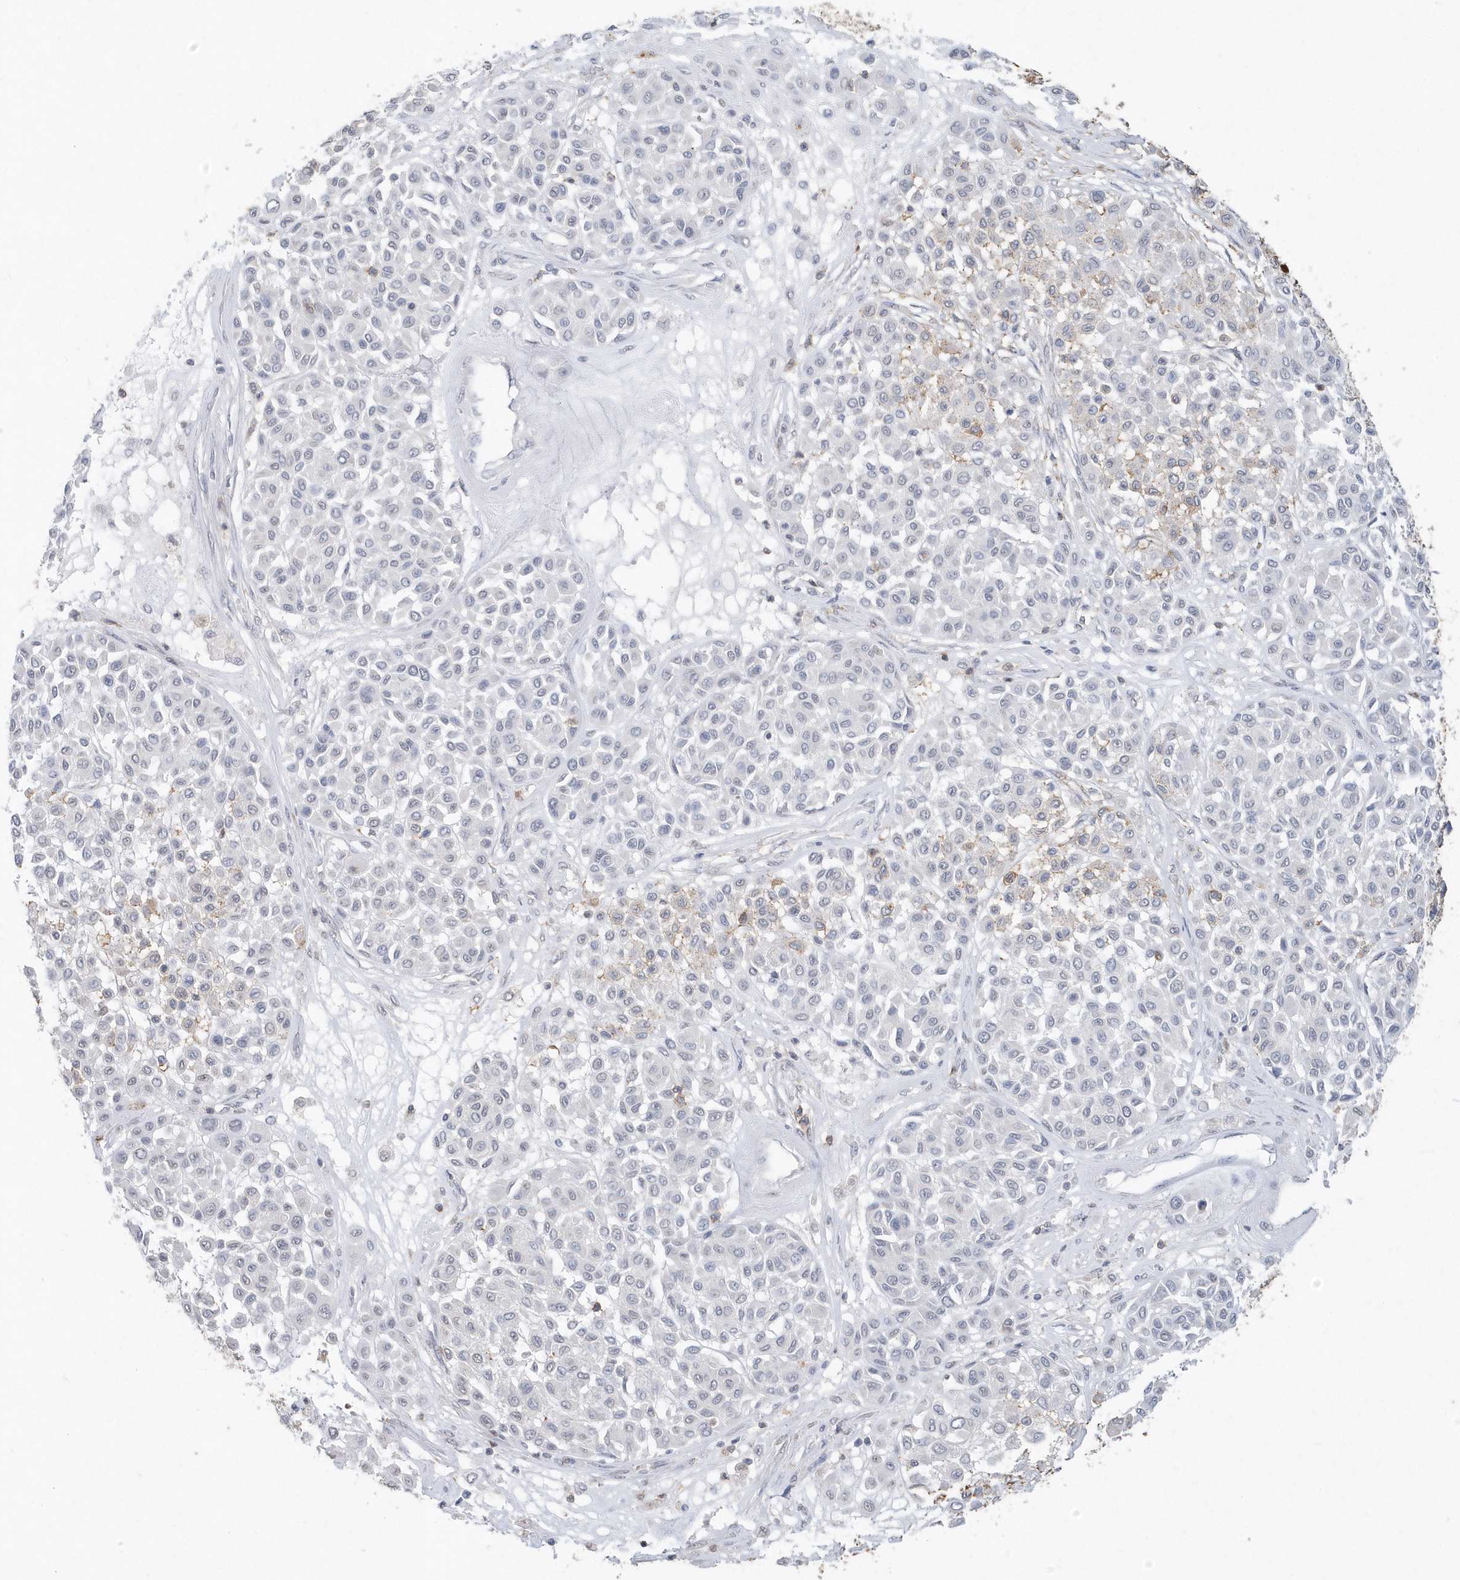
{"staining": {"intensity": "negative", "quantity": "none", "location": "none"}, "tissue": "melanoma", "cell_type": "Tumor cells", "image_type": "cancer", "snomed": [{"axis": "morphology", "description": "Malignant melanoma, Metastatic site"}, {"axis": "topography", "description": "Soft tissue"}], "caption": "High magnification brightfield microscopy of malignant melanoma (metastatic site) stained with DAB (3,3'-diaminobenzidine) (brown) and counterstained with hematoxylin (blue): tumor cells show no significant expression. (Brightfield microscopy of DAB (3,3'-diaminobenzidine) immunohistochemistry at high magnification).", "gene": "PDCD1", "patient": {"sex": "male", "age": 41}}